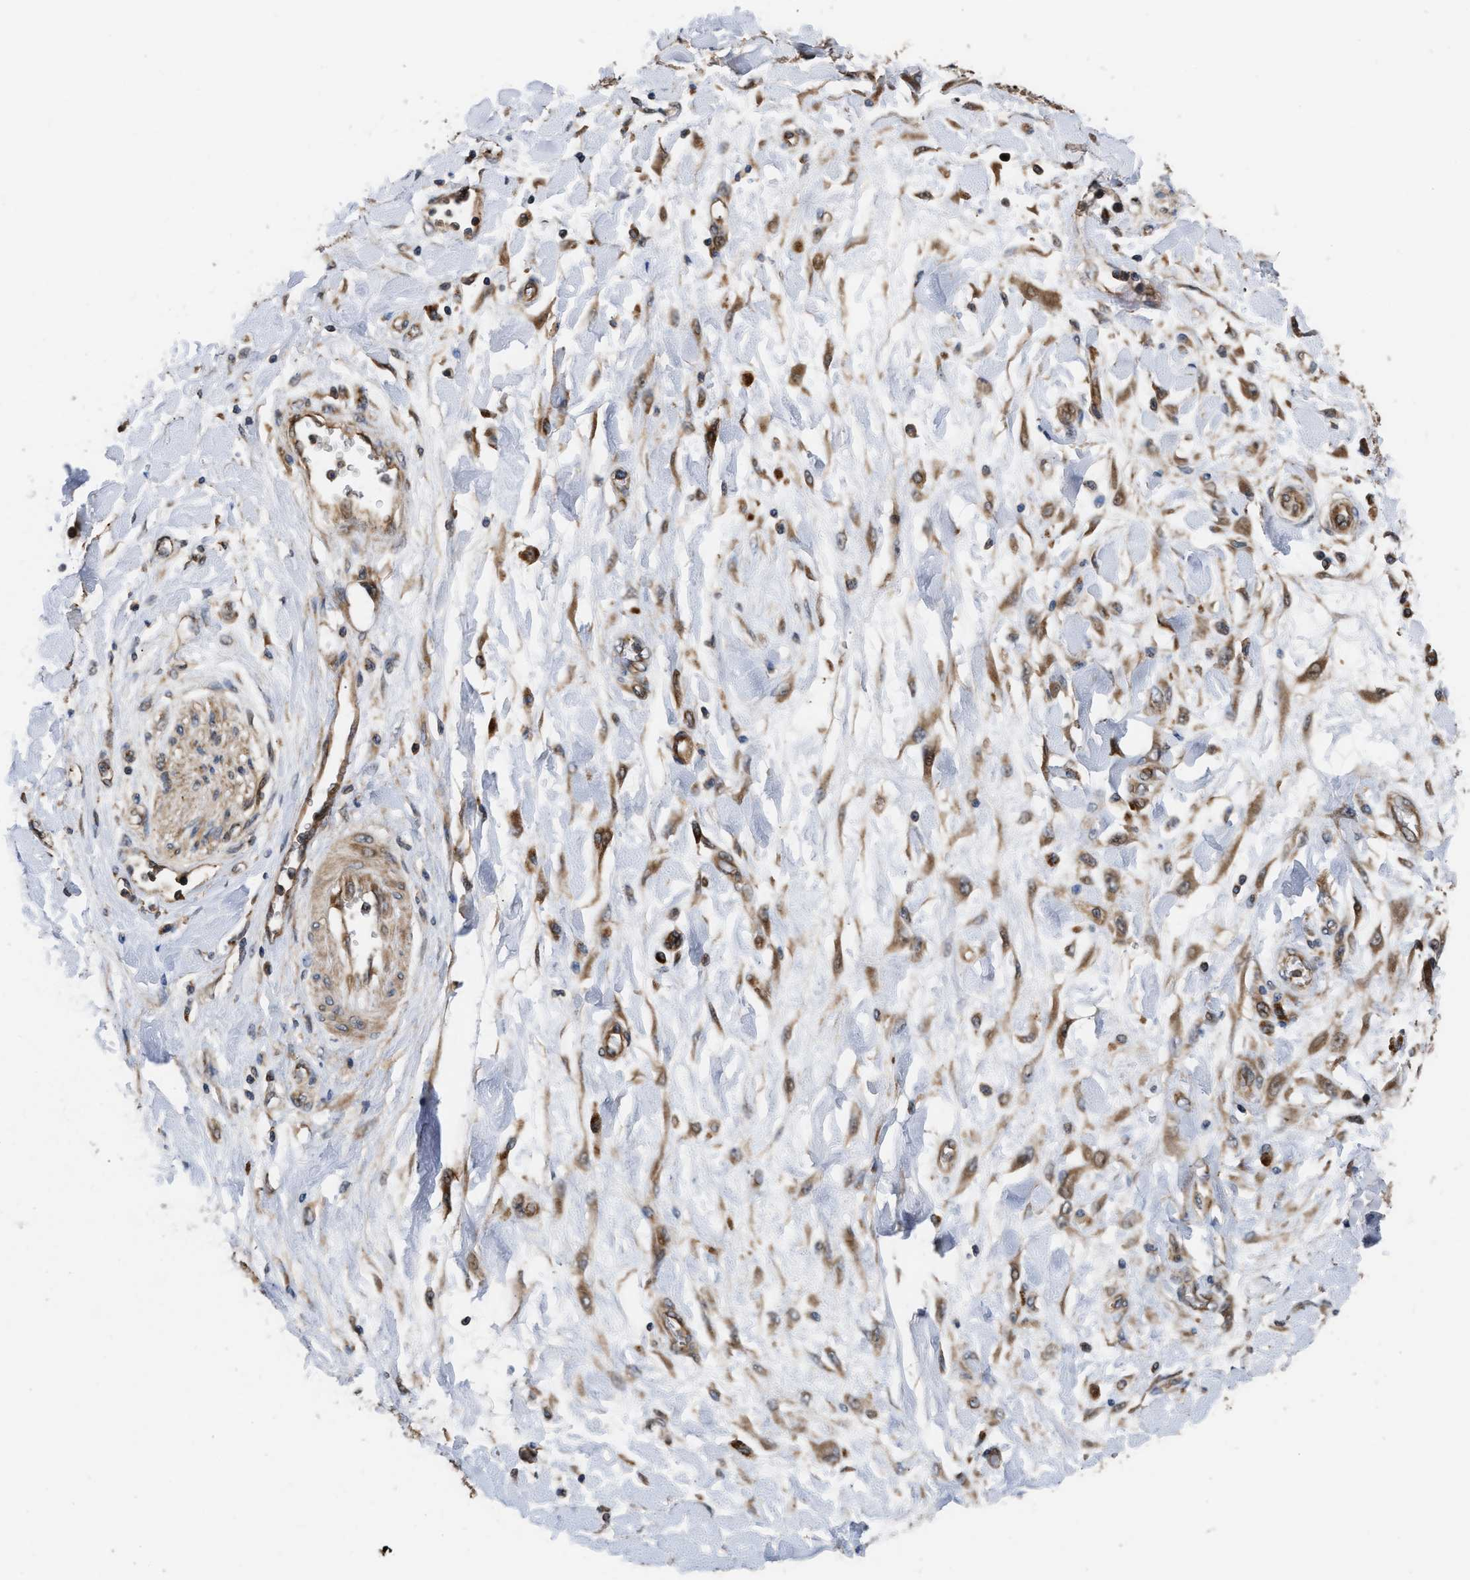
{"staining": {"intensity": "moderate", "quantity": ">75%", "location": "cytoplasmic/membranous"}, "tissue": "pancreatic cancer", "cell_type": "Tumor cells", "image_type": "cancer", "snomed": [{"axis": "morphology", "description": "Adenocarcinoma, NOS"}, {"axis": "topography", "description": "Pancreas"}], "caption": "Protein staining of pancreatic adenocarcinoma tissue exhibits moderate cytoplasmic/membranous positivity in approximately >75% of tumor cells. (IHC, brightfield microscopy, high magnification).", "gene": "STAU1", "patient": {"sex": "female", "age": 70}}